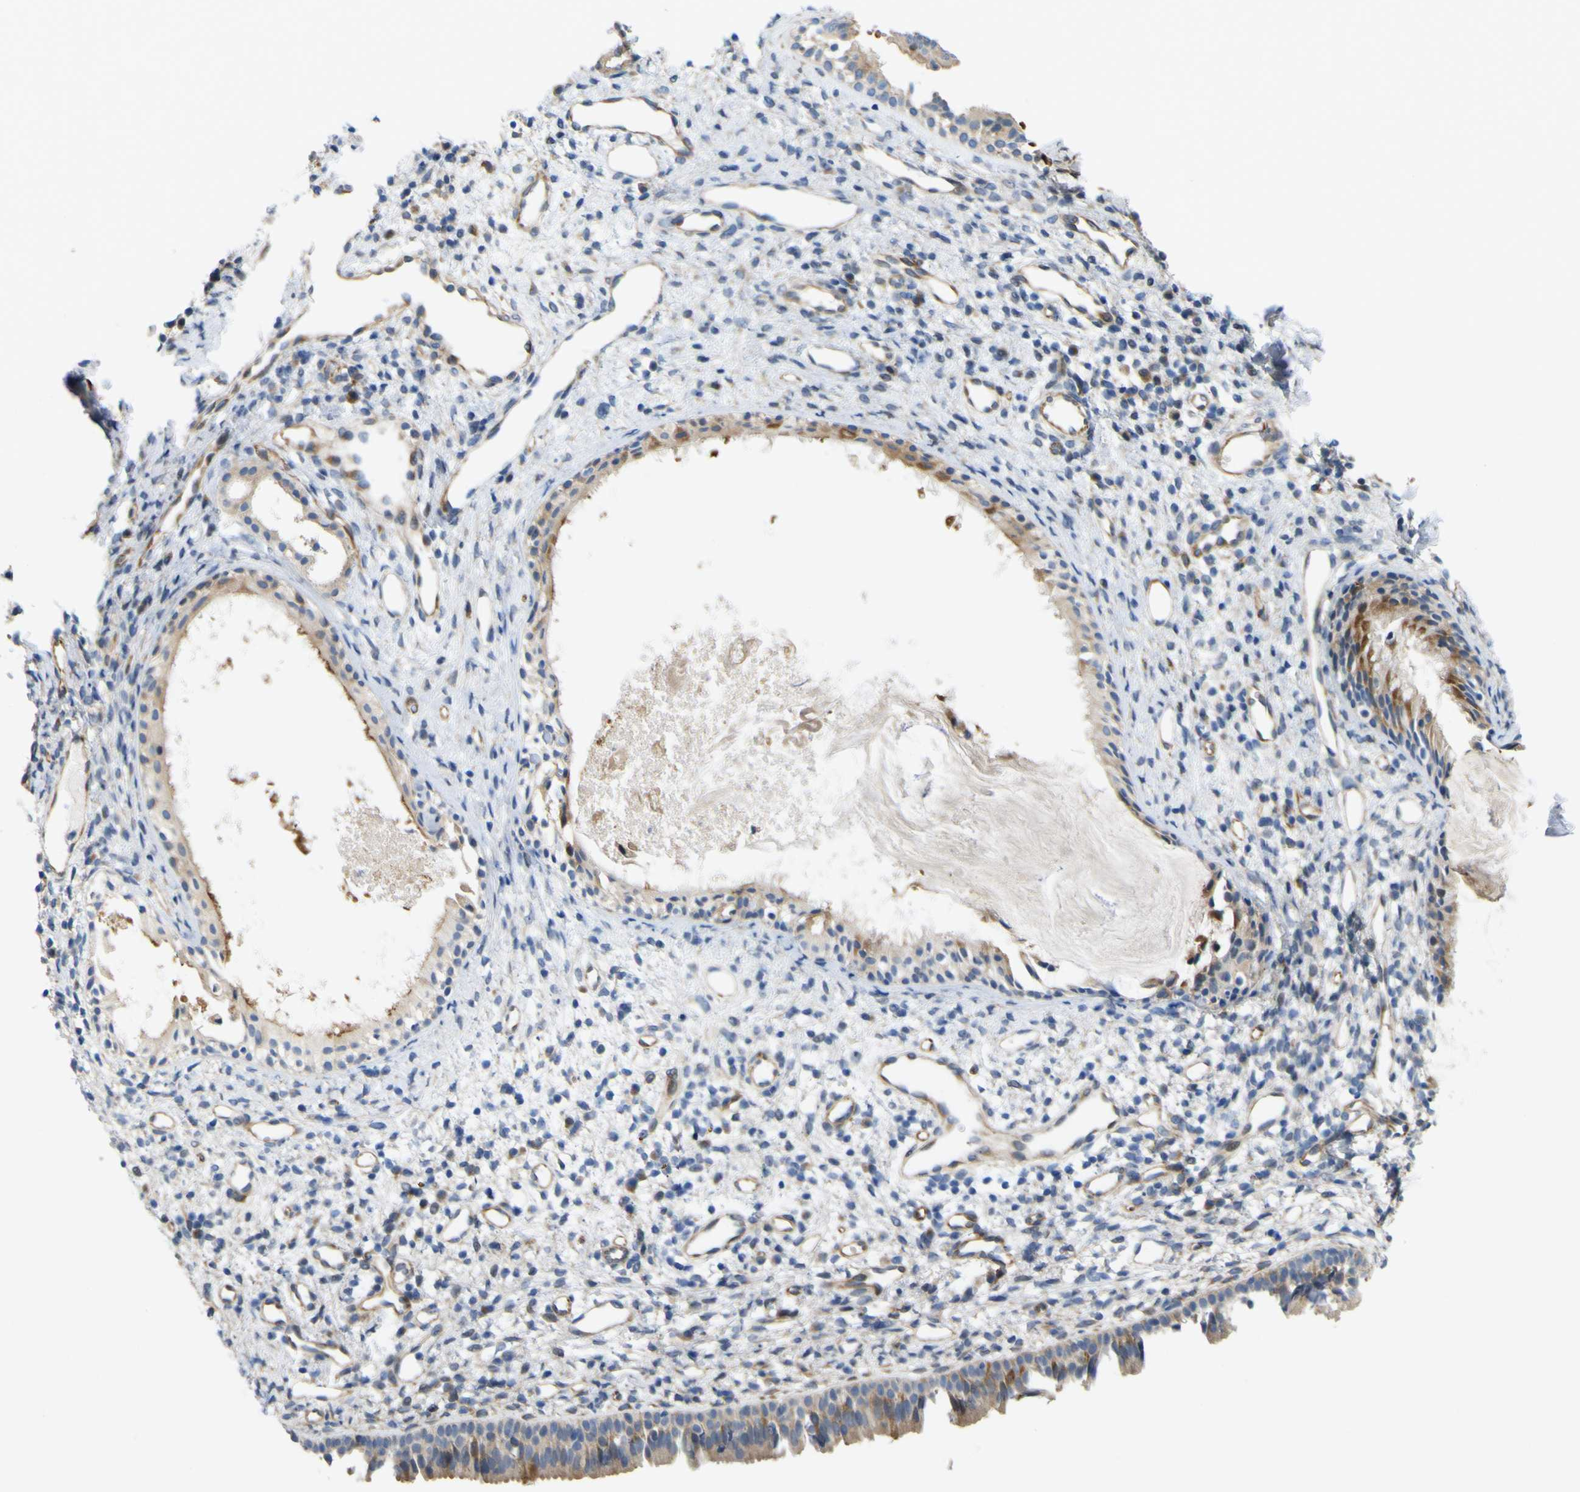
{"staining": {"intensity": "moderate", "quantity": ">75%", "location": "cytoplasmic/membranous"}, "tissue": "nasopharynx", "cell_type": "Respiratory epithelial cells", "image_type": "normal", "snomed": [{"axis": "morphology", "description": "Normal tissue, NOS"}, {"axis": "topography", "description": "Nasopharynx"}], "caption": "Brown immunohistochemical staining in unremarkable nasopharynx shows moderate cytoplasmic/membranous staining in about >75% of respiratory epithelial cells. The protein is shown in brown color, while the nuclei are stained blue.", "gene": "JPH1", "patient": {"sex": "male", "age": 22}}